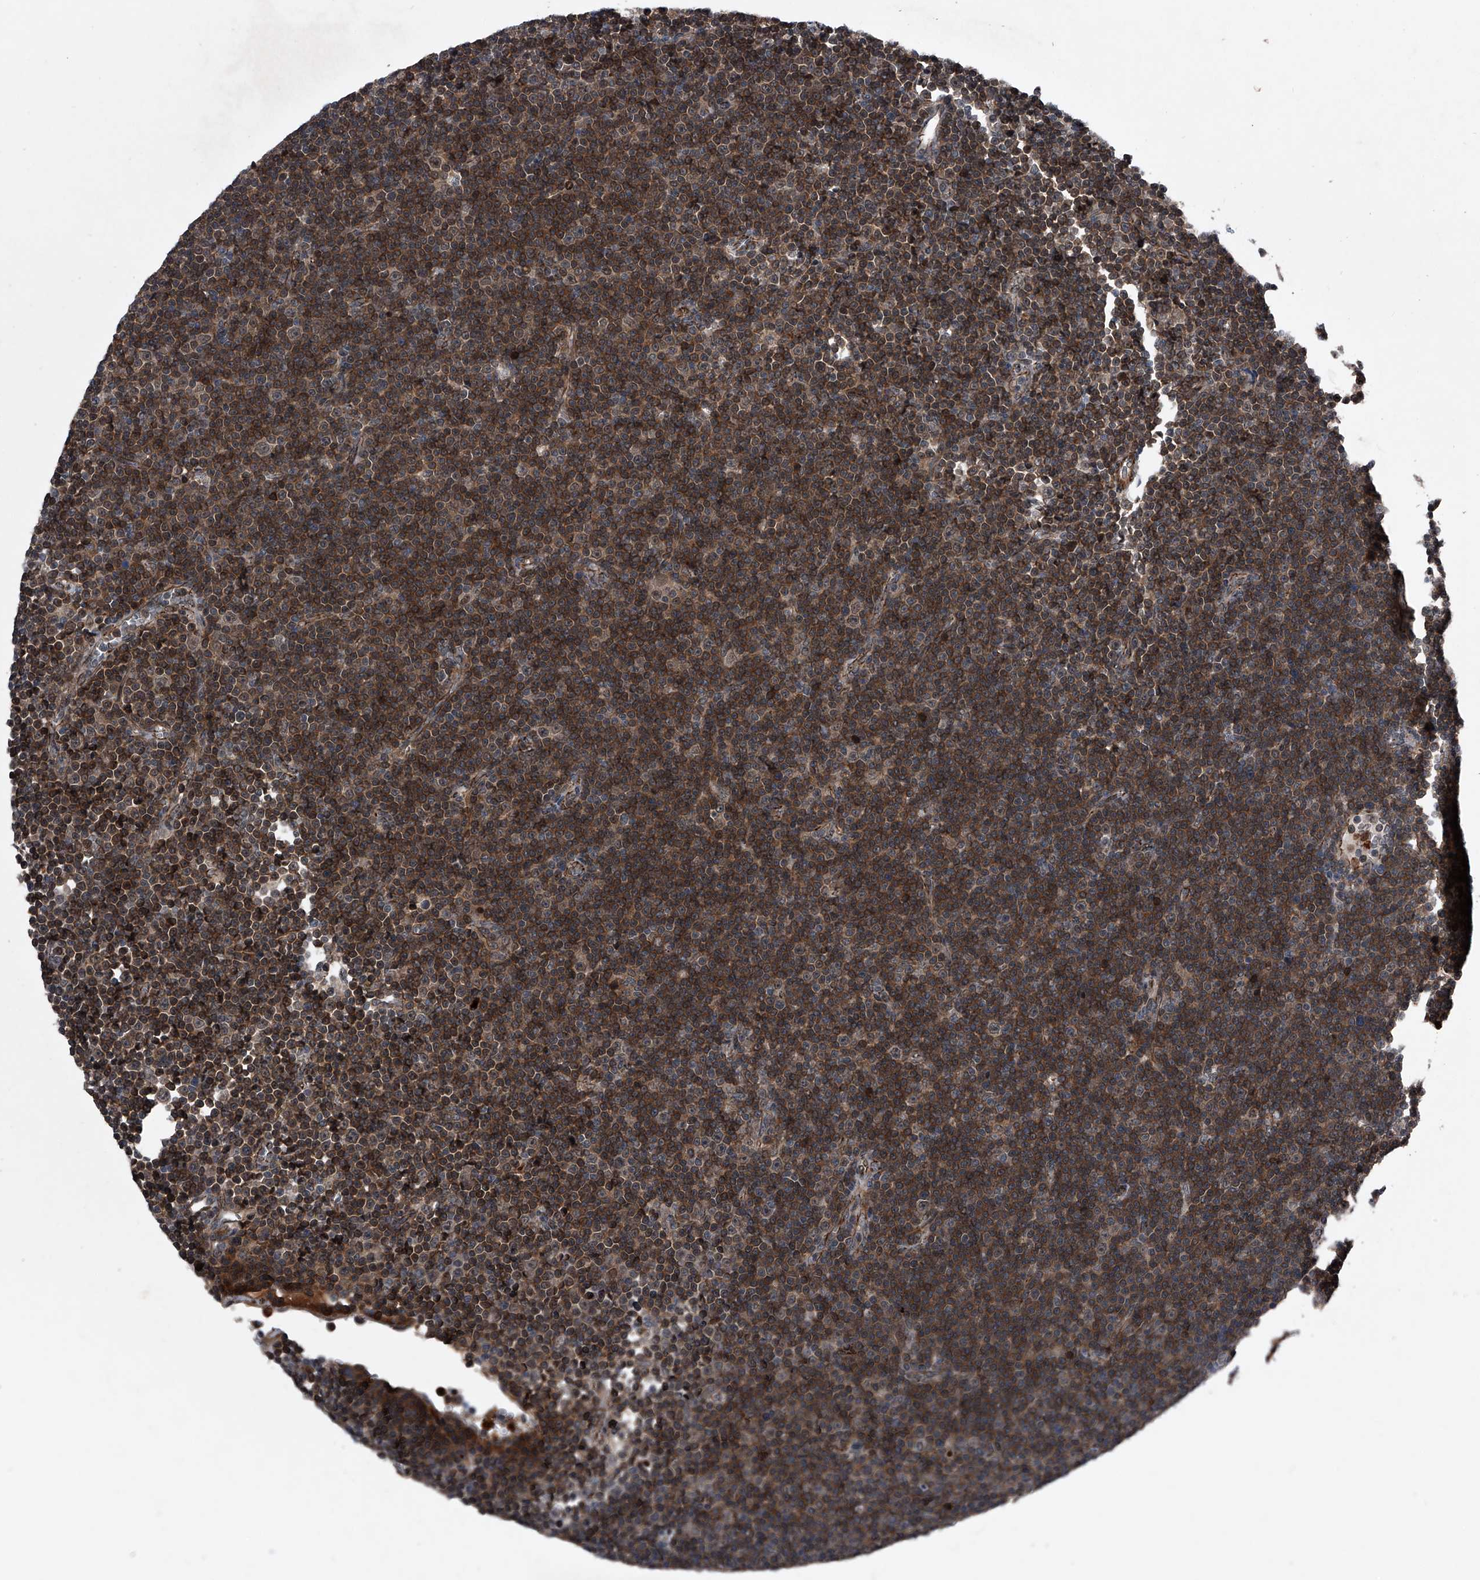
{"staining": {"intensity": "moderate", "quantity": ">75%", "location": "cytoplasmic/membranous"}, "tissue": "lymphoma", "cell_type": "Tumor cells", "image_type": "cancer", "snomed": [{"axis": "morphology", "description": "Malignant lymphoma, non-Hodgkin's type, Low grade"}, {"axis": "topography", "description": "Lymph node"}], "caption": "Tumor cells display medium levels of moderate cytoplasmic/membranous positivity in approximately >75% of cells in lymphoma.", "gene": "MAPKAP1", "patient": {"sex": "female", "age": 67}}